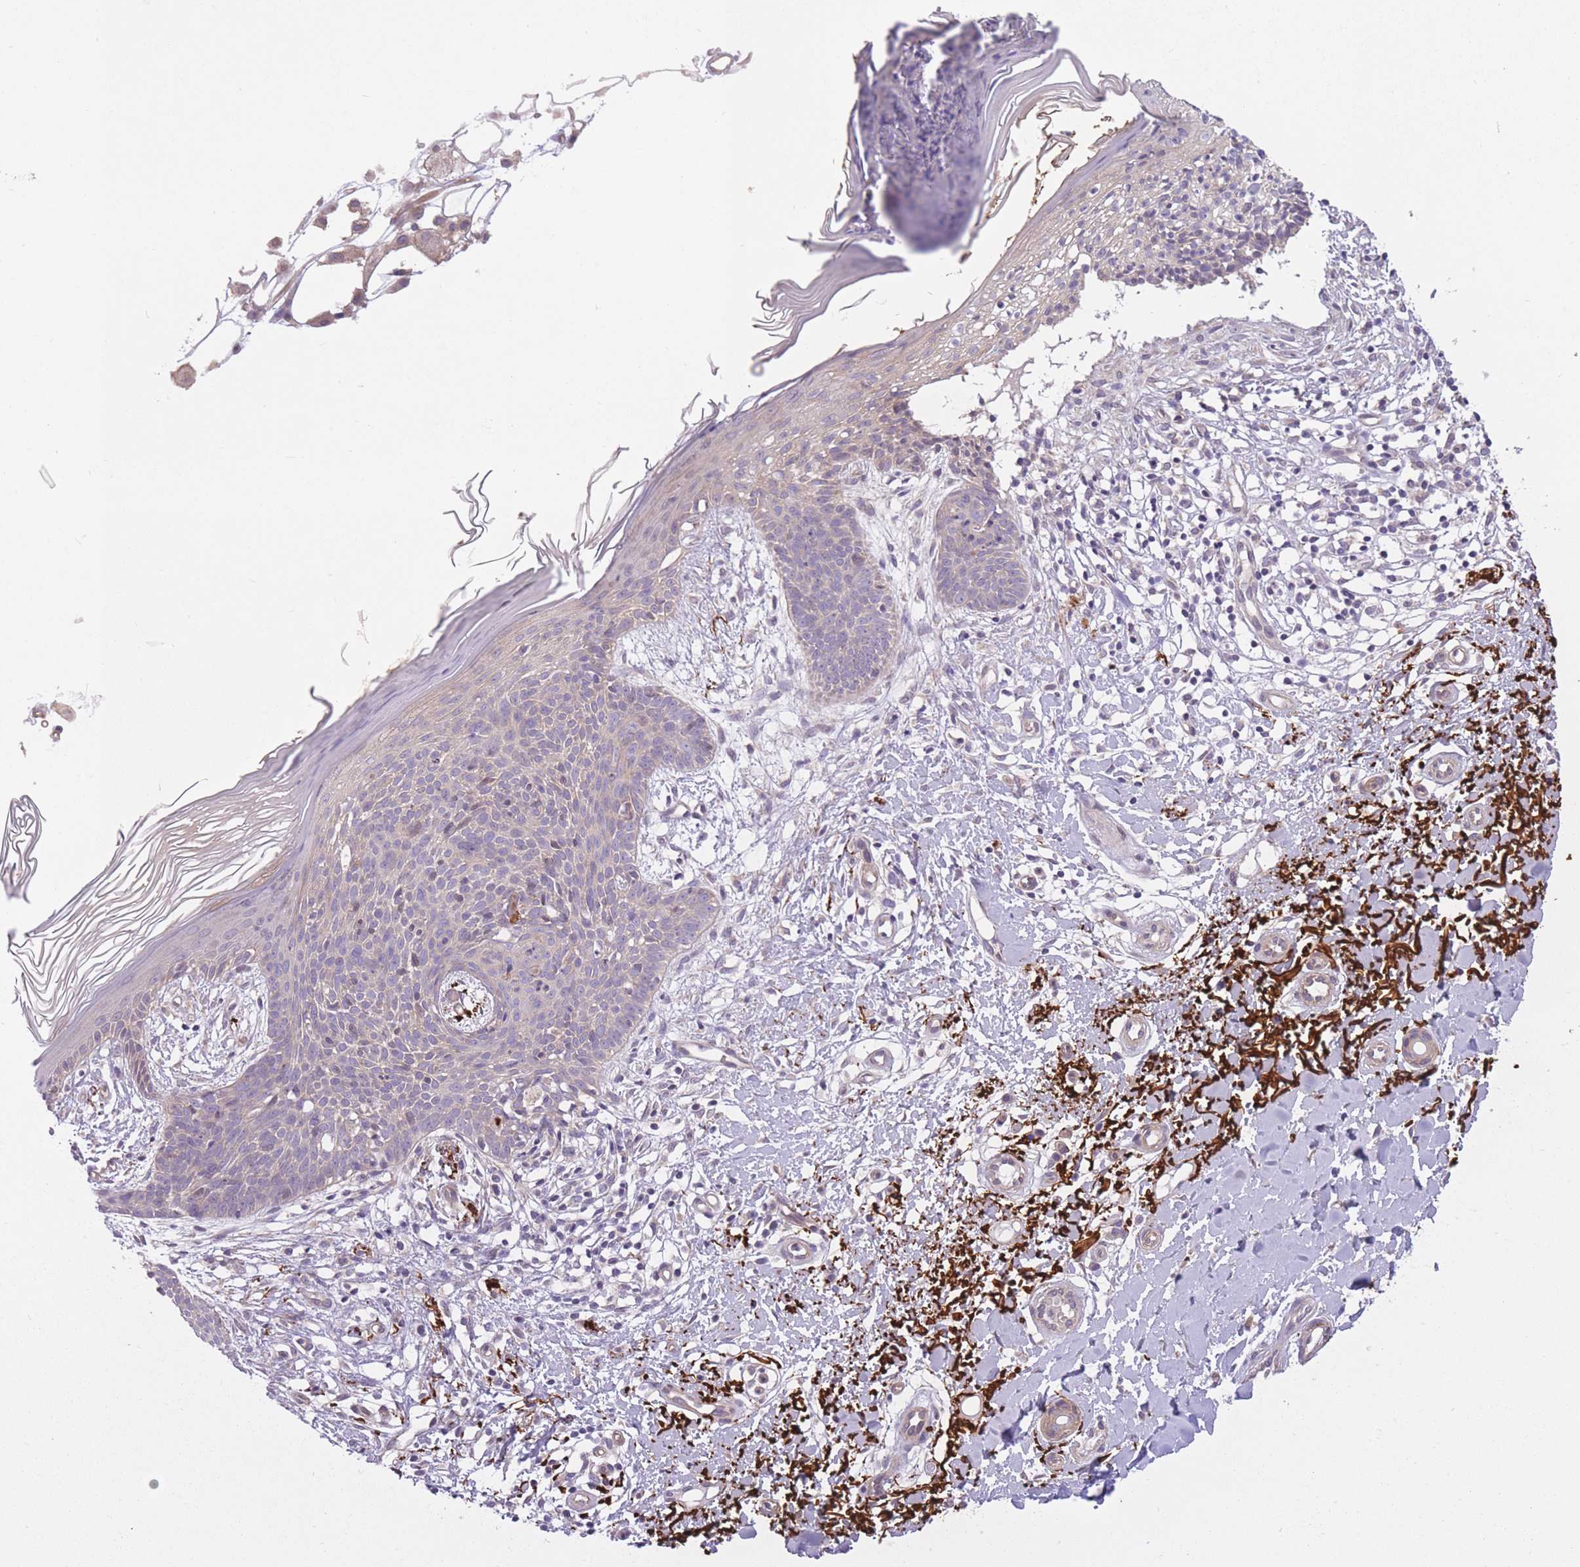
{"staining": {"intensity": "negative", "quantity": "none", "location": "none"}, "tissue": "skin cancer", "cell_type": "Tumor cells", "image_type": "cancer", "snomed": [{"axis": "morphology", "description": "Basal cell carcinoma"}, {"axis": "topography", "description": "Skin"}], "caption": "An IHC micrograph of basal cell carcinoma (skin) is shown. There is no staining in tumor cells of basal cell carcinoma (skin). The staining is performed using DAB (3,3'-diaminobenzidine) brown chromogen with nuclei counter-stained in using hematoxylin.", "gene": "REV1", "patient": {"sex": "male", "age": 78}}